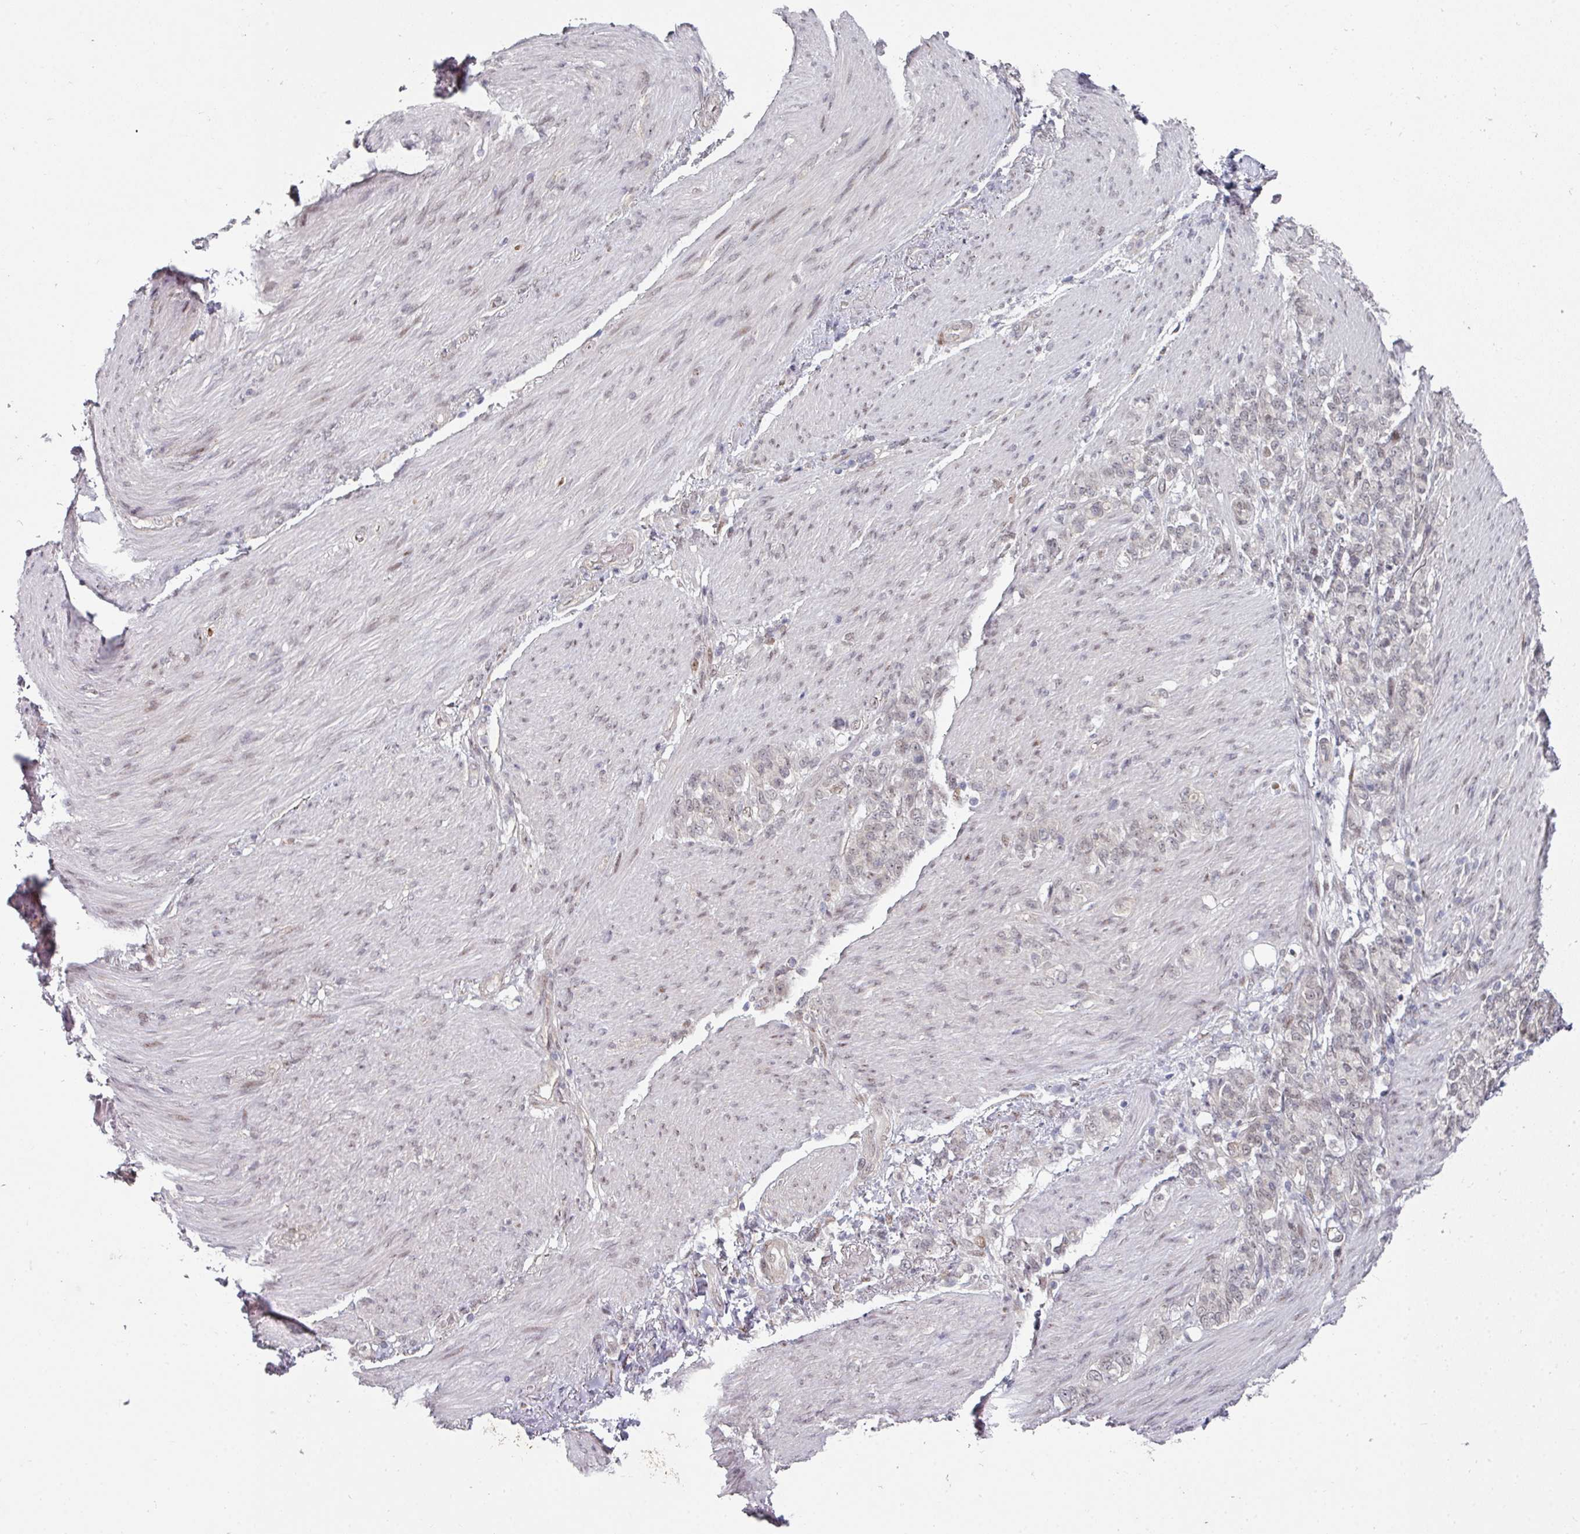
{"staining": {"intensity": "negative", "quantity": "none", "location": "none"}, "tissue": "stomach cancer", "cell_type": "Tumor cells", "image_type": "cancer", "snomed": [{"axis": "morphology", "description": "Adenocarcinoma, NOS"}, {"axis": "topography", "description": "Stomach"}], "caption": "This is a histopathology image of immunohistochemistry (IHC) staining of stomach adenocarcinoma, which shows no staining in tumor cells.", "gene": "TMCC1", "patient": {"sex": "female", "age": 79}}